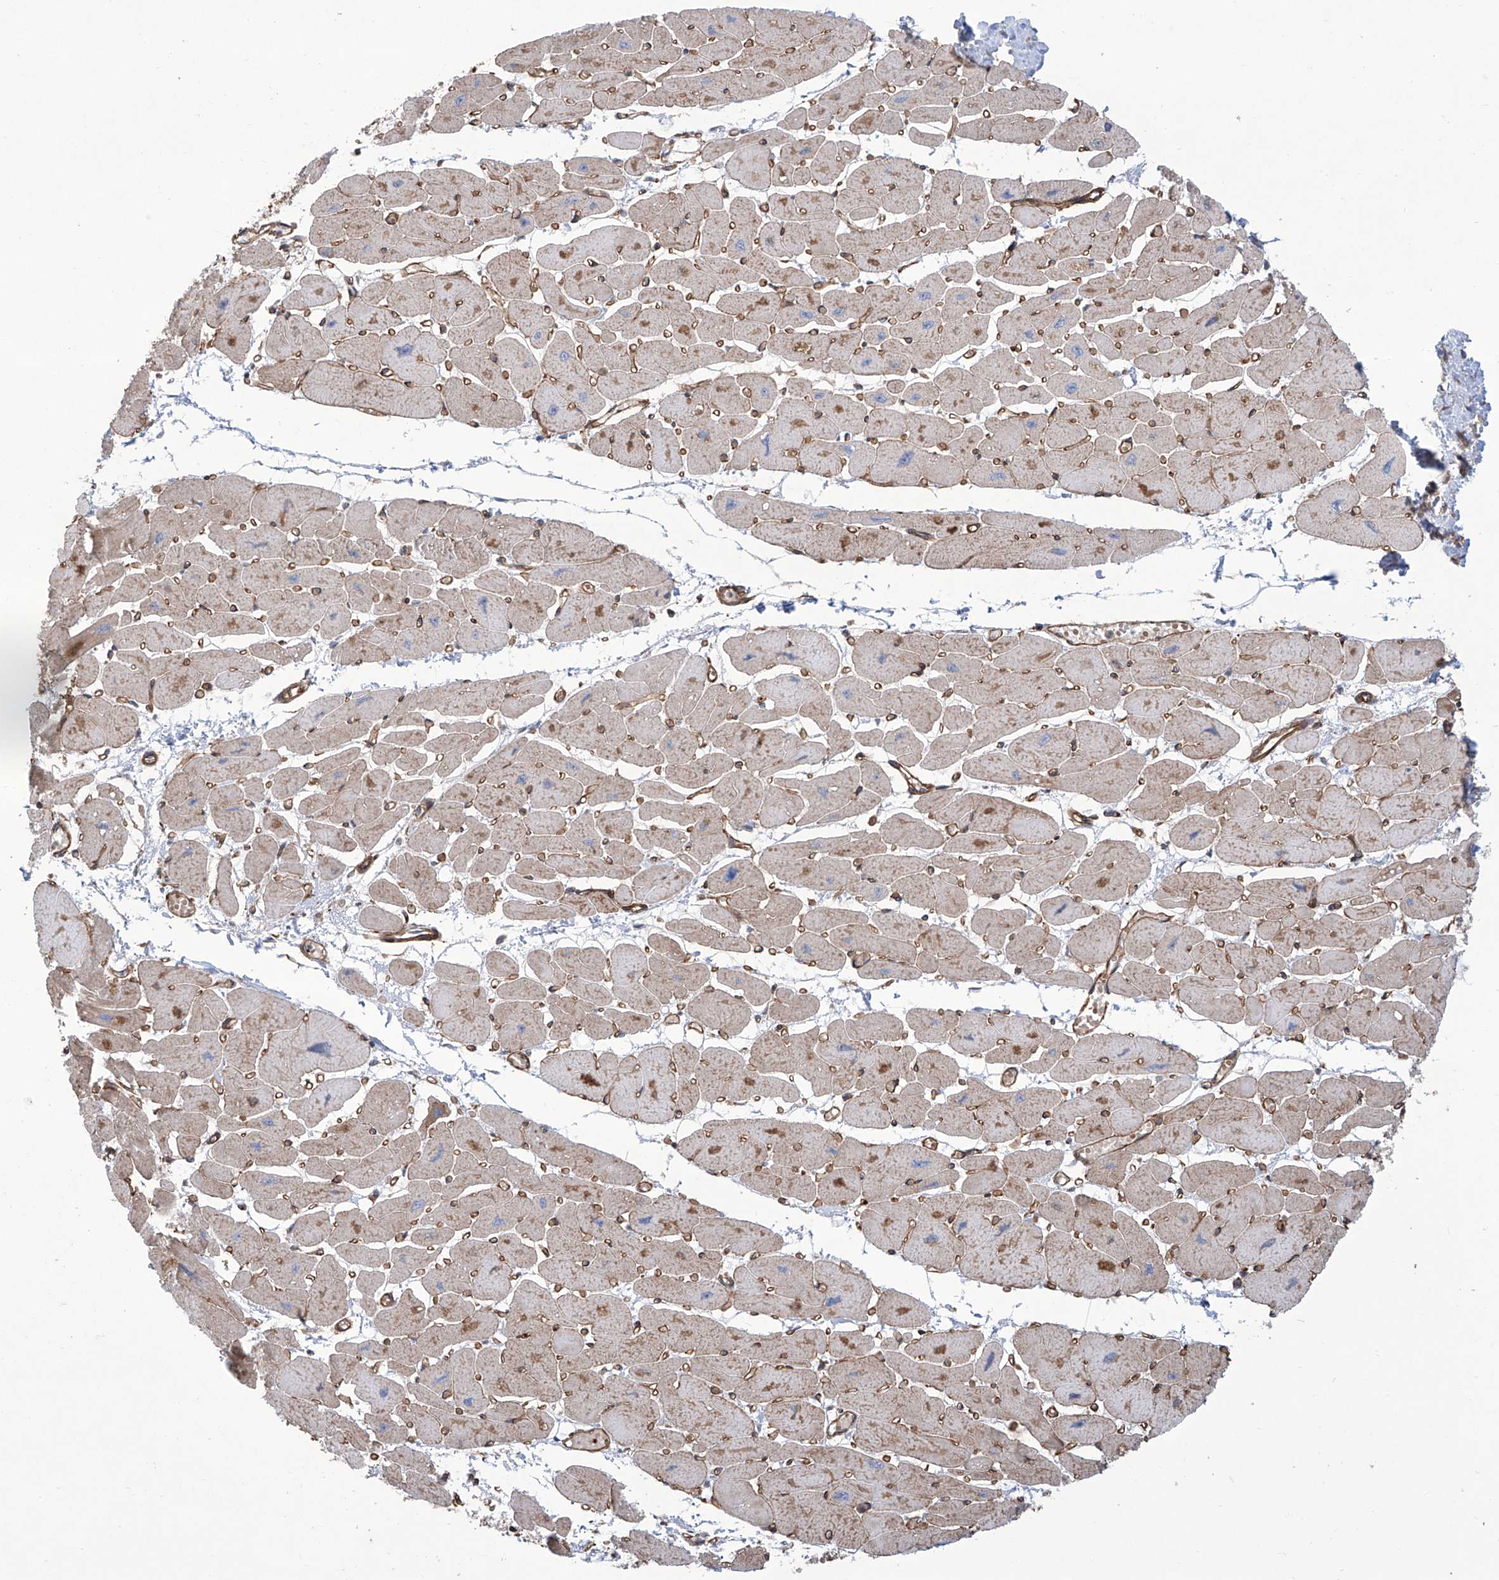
{"staining": {"intensity": "moderate", "quantity": ">75%", "location": "cytoplasmic/membranous"}, "tissue": "heart muscle", "cell_type": "Cardiomyocytes", "image_type": "normal", "snomed": [{"axis": "morphology", "description": "Normal tissue, NOS"}, {"axis": "topography", "description": "Heart"}], "caption": "This is a histology image of immunohistochemistry (IHC) staining of unremarkable heart muscle, which shows moderate expression in the cytoplasmic/membranous of cardiomyocytes.", "gene": "APAF1", "patient": {"sex": "female", "age": 54}}